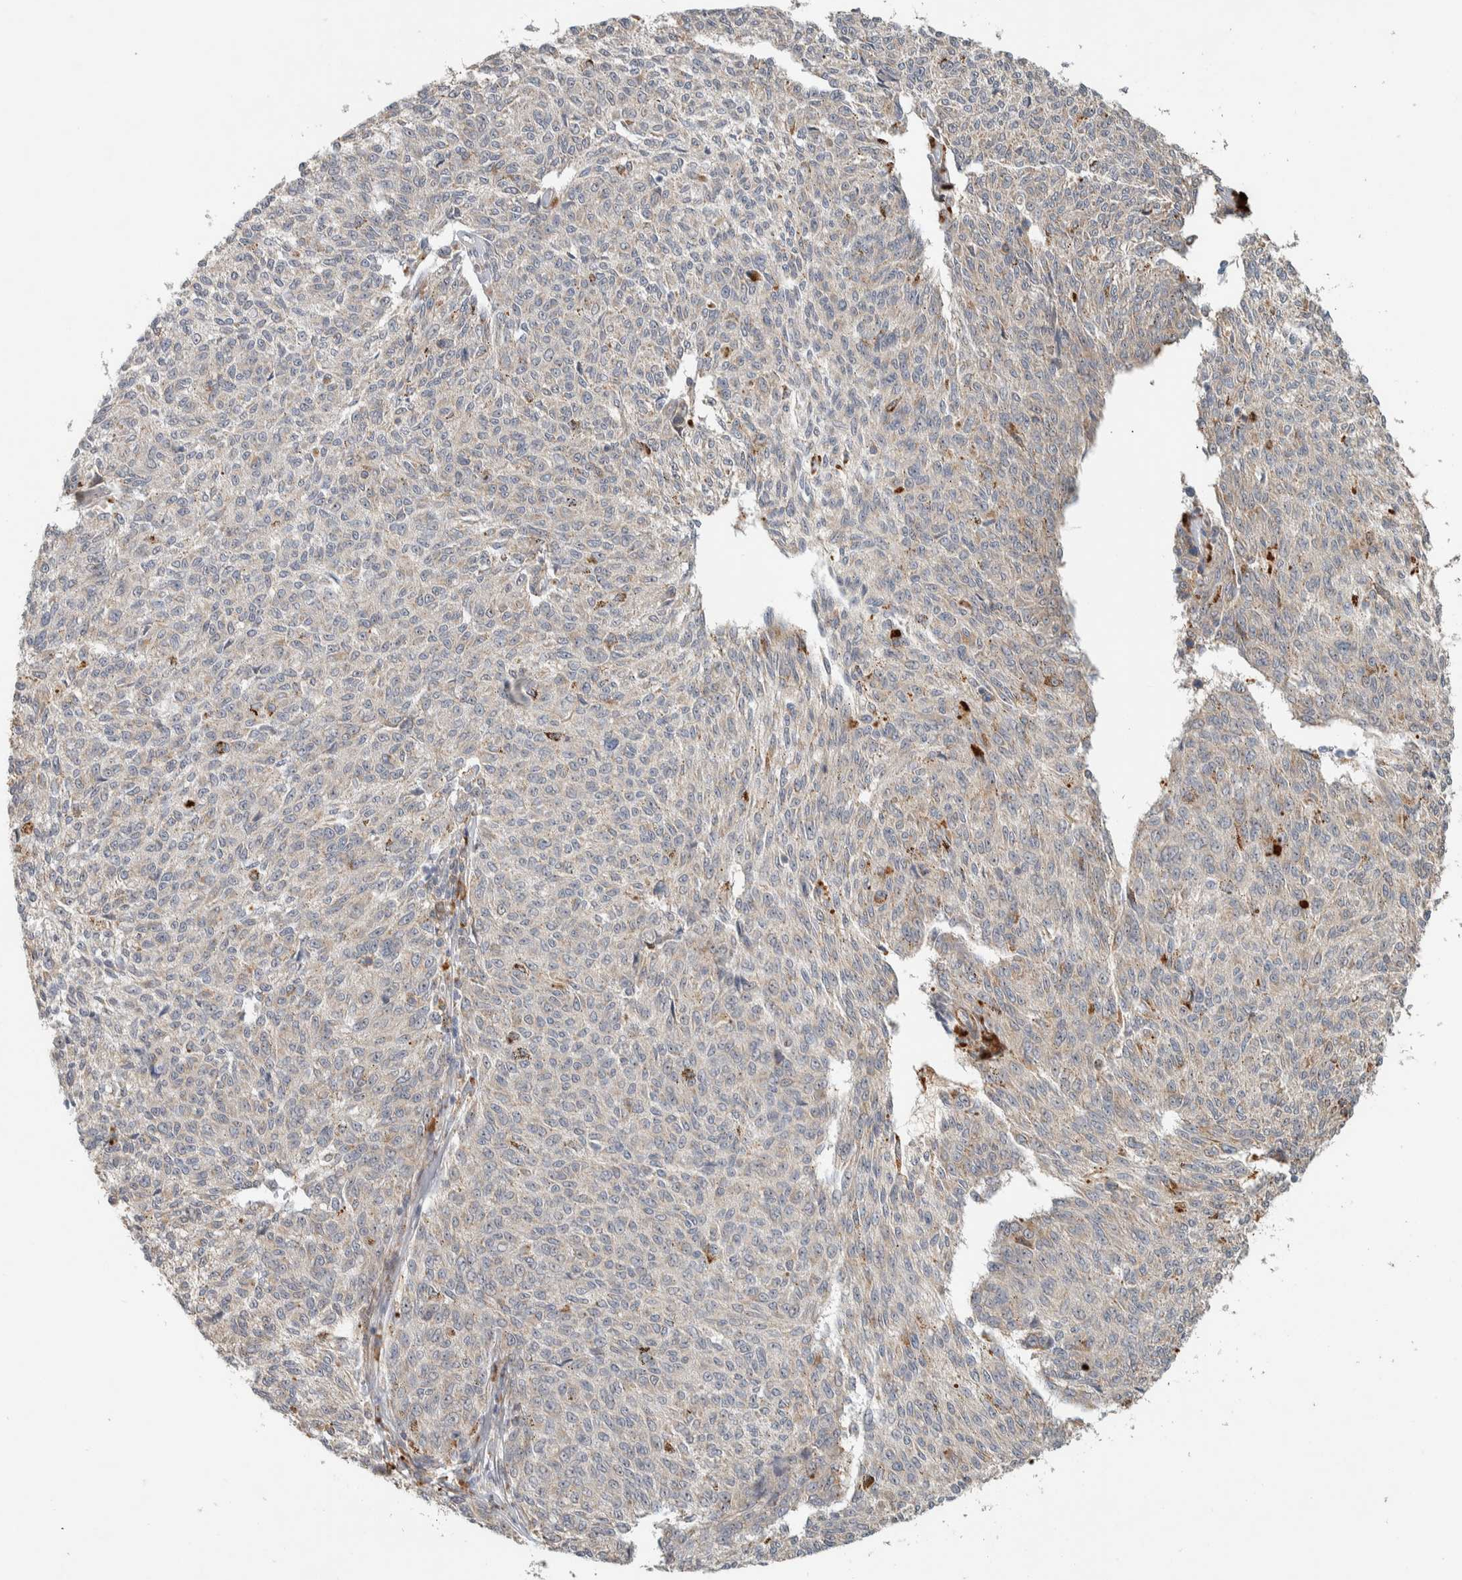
{"staining": {"intensity": "negative", "quantity": "none", "location": "none"}, "tissue": "melanoma", "cell_type": "Tumor cells", "image_type": "cancer", "snomed": [{"axis": "morphology", "description": "Malignant melanoma, NOS"}, {"axis": "topography", "description": "Skin"}], "caption": "The immunohistochemistry photomicrograph has no significant positivity in tumor cells of melanoma tissue.", "gene": "KLHL40", "patient": {"sex": "female", "age": 72}}